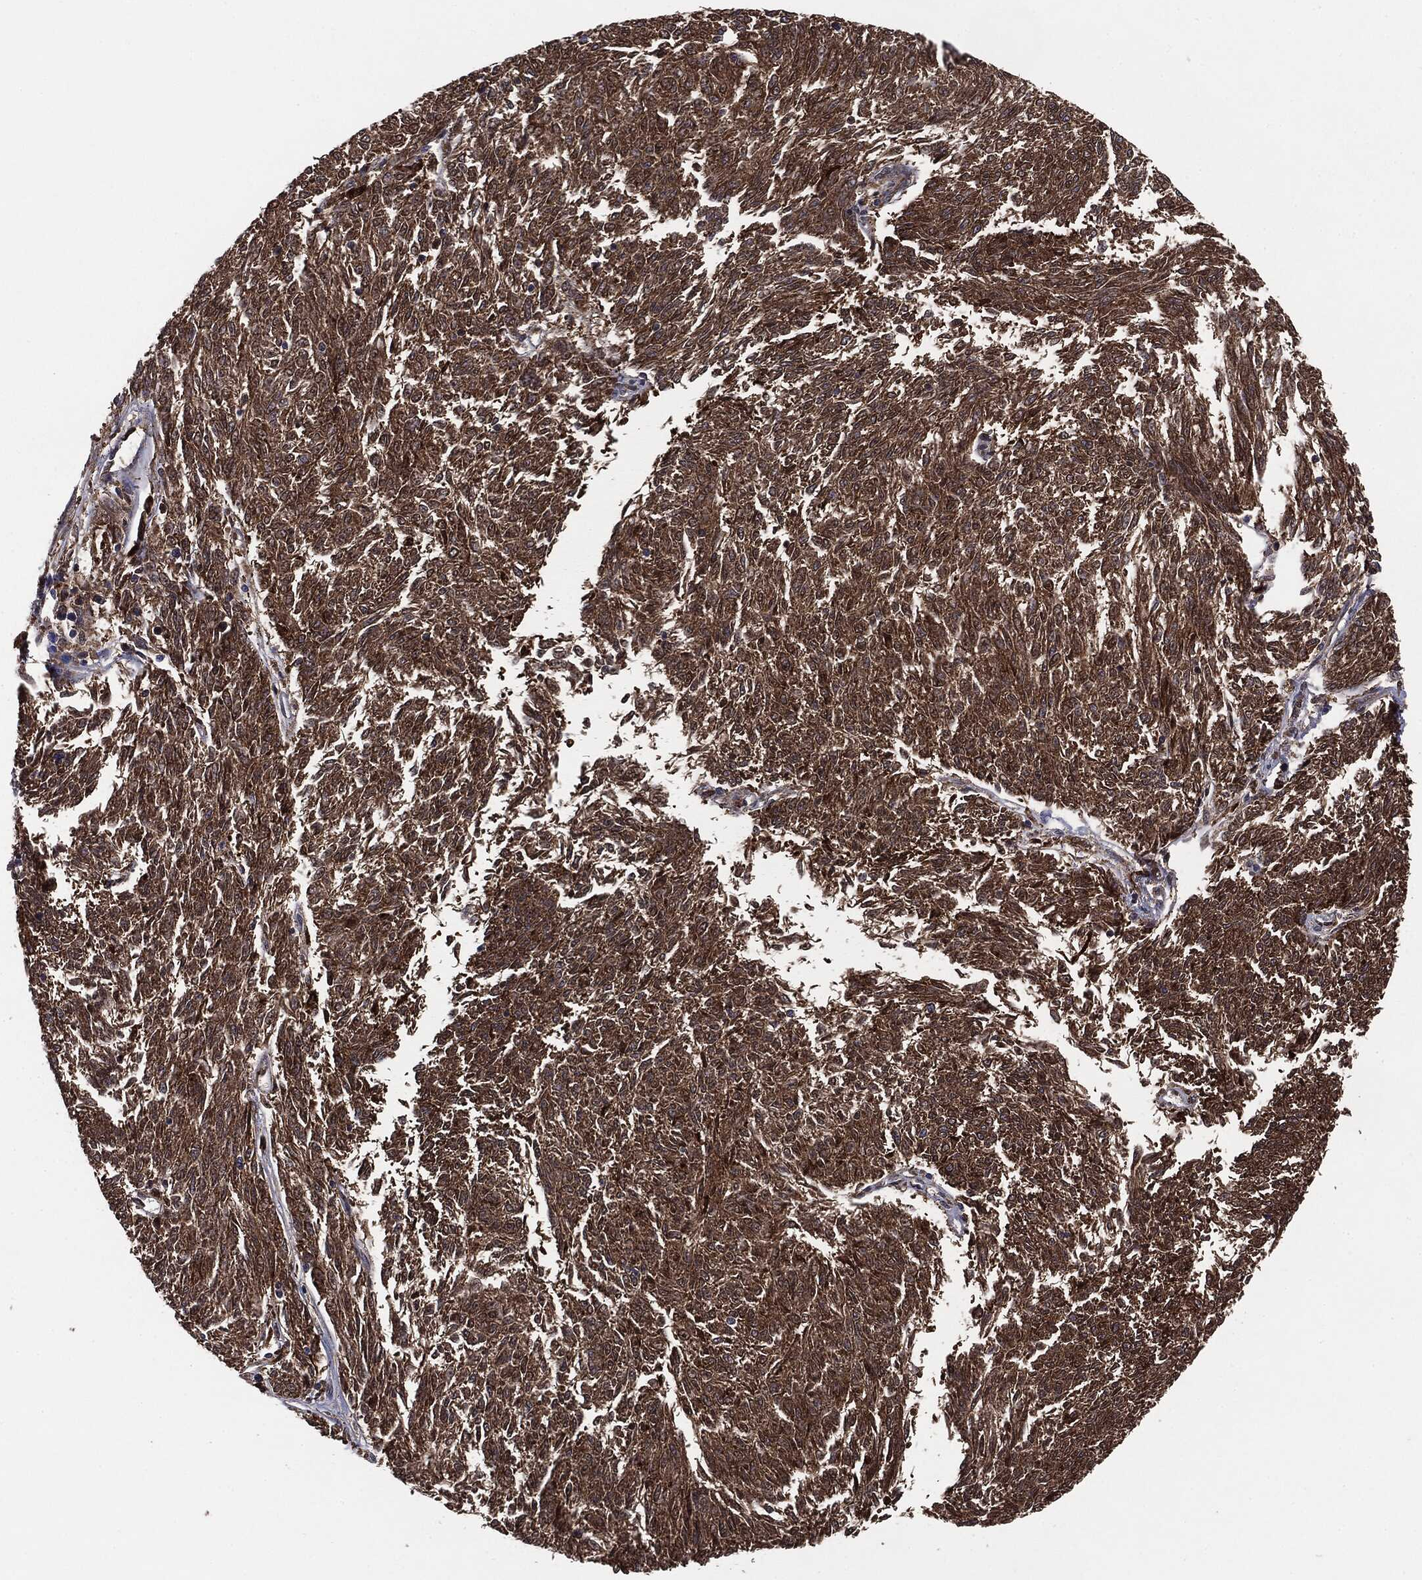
{"staining": {"intensity": "moderate", "quantity": ">75%", "location": "cytoplasmic/membranous"}, "tissue": "melanoma", "cell_type": "Tumor cells", "image_type": "cancer", "snomed": [{"axis": "morphology", "description": "Malignant melanoma, NOS"}, {"axis": "topography", "description": "Skin"}], "caption": "Moderate cytoplasmic/membranous expression is seen in approximately >75% of tumor cells in malignant melanoma. (DAB IHC, brown staining for protein, blue staining for nuclei).", "gene": "NME1", "patient": {"sex": "female", "age": 72}}